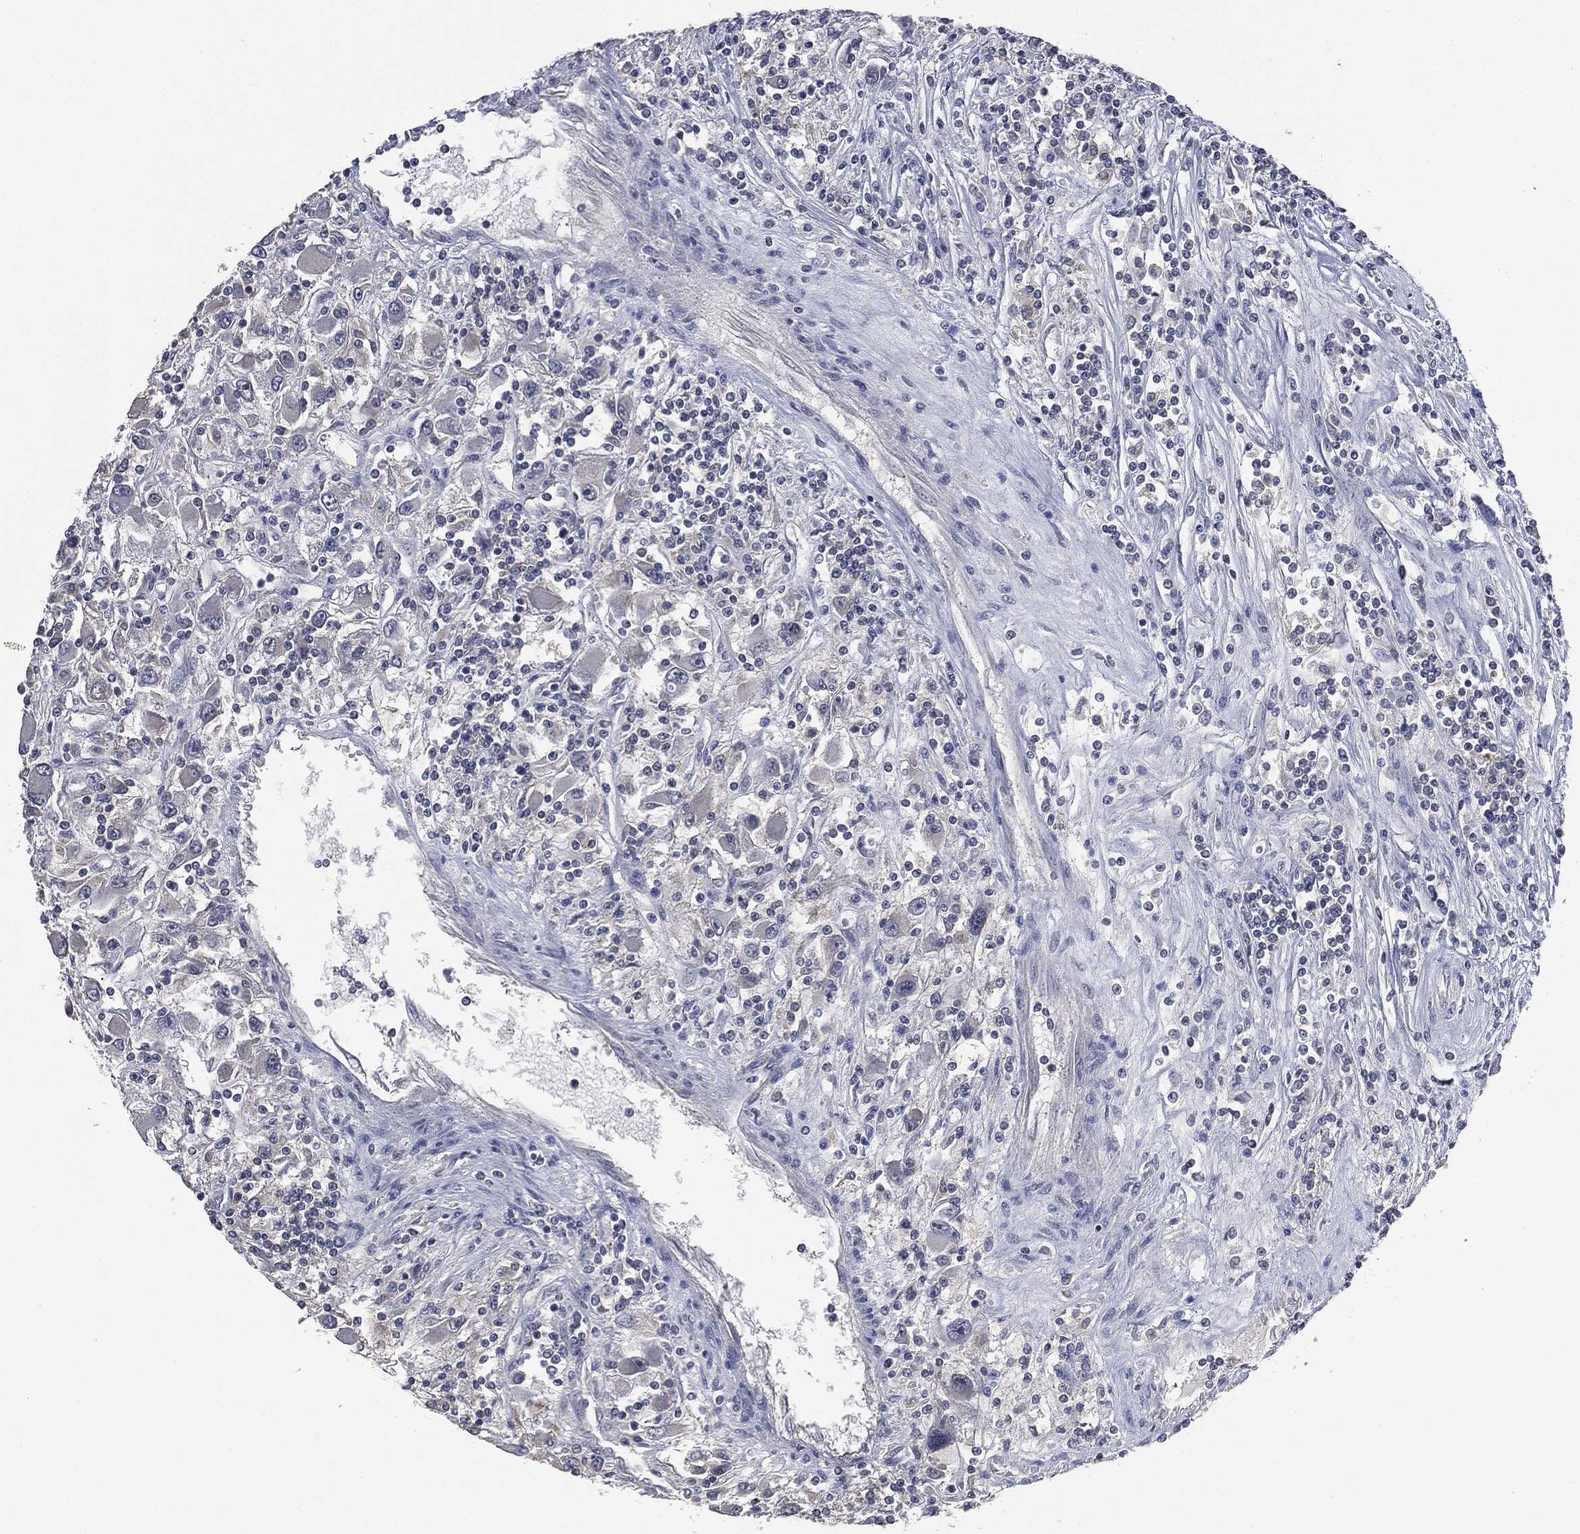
{"staining": {"intensity": "negative", "quantity": "none", "location": "none"}, "tissue": "renal cancer", "cell_type": "Tumor cells", "image_type": "cancer", "snomed": [{"axis": "morphology", "description": "Adenocarcinoma, NOS"}, {"axis": "topography", "description": "Kidney"}], "caption": "IHC of renal cancer (adenocarcinoma) demonstrates no expression in tumor cells.", "gene": "IL1RN", "patient": {"sex": "female", "age": 67}}